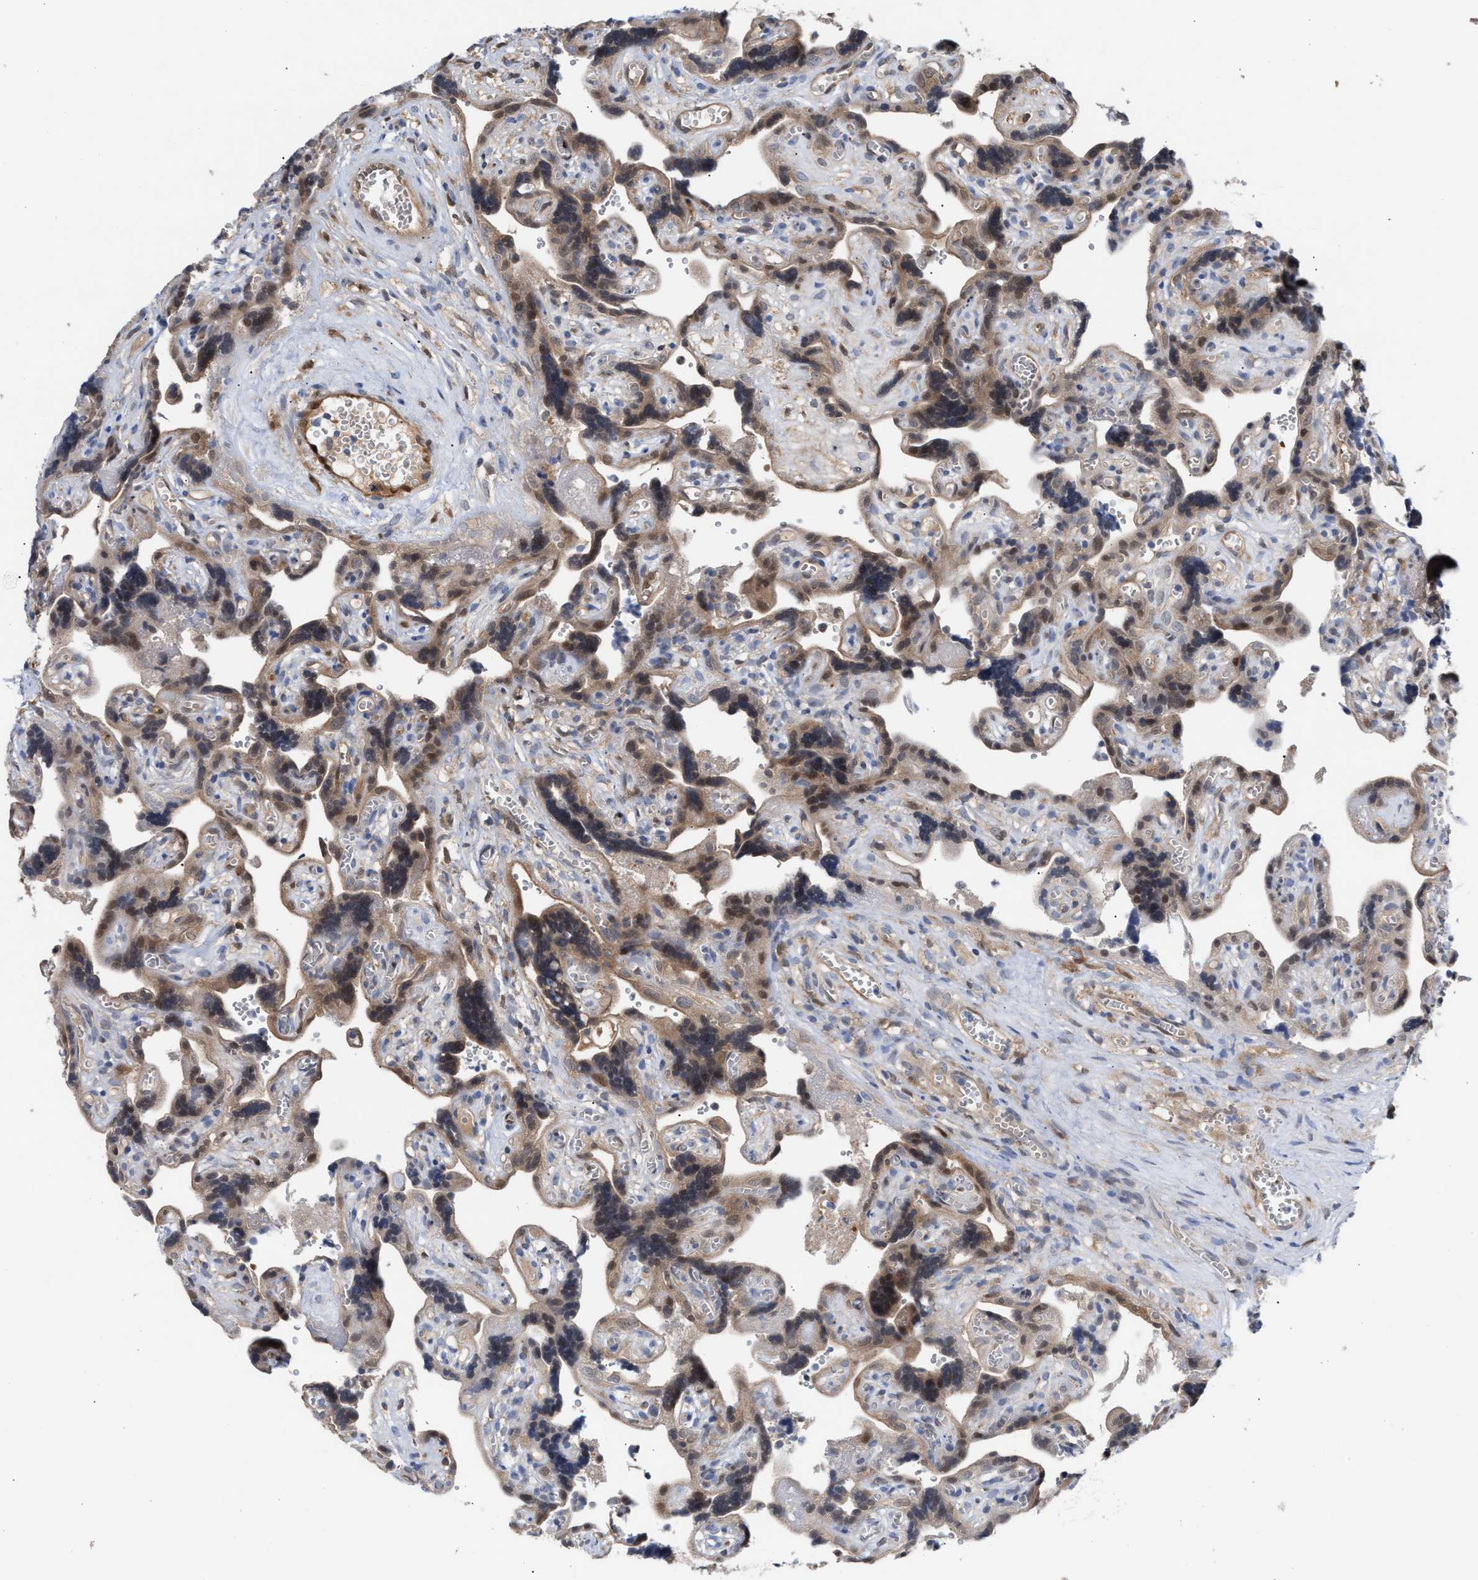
{"staining": {"intensity": "strong", "quantity": ">75%", "location": "cytoplasmic/membranous,nuclear"}, "tissue": "placenta", "cell_type": "Decidual cells", "image_type": "normal", "snomed": [{"axis": "morphology", "description": "Normal tissue, NOS"}, {"axis": "topography", "description": "Placenta"}], "caption": "Immunohistochemistry (IHC) image of unremarkable human placenta stained for a protein (brown), which demonstrates high levels of strong cytoplasmic/membranous,nuclear positivity in approximately >75% of decidual cells.", "gene": "TP53I3", "patient": {"sex": "female", "age": 30}}